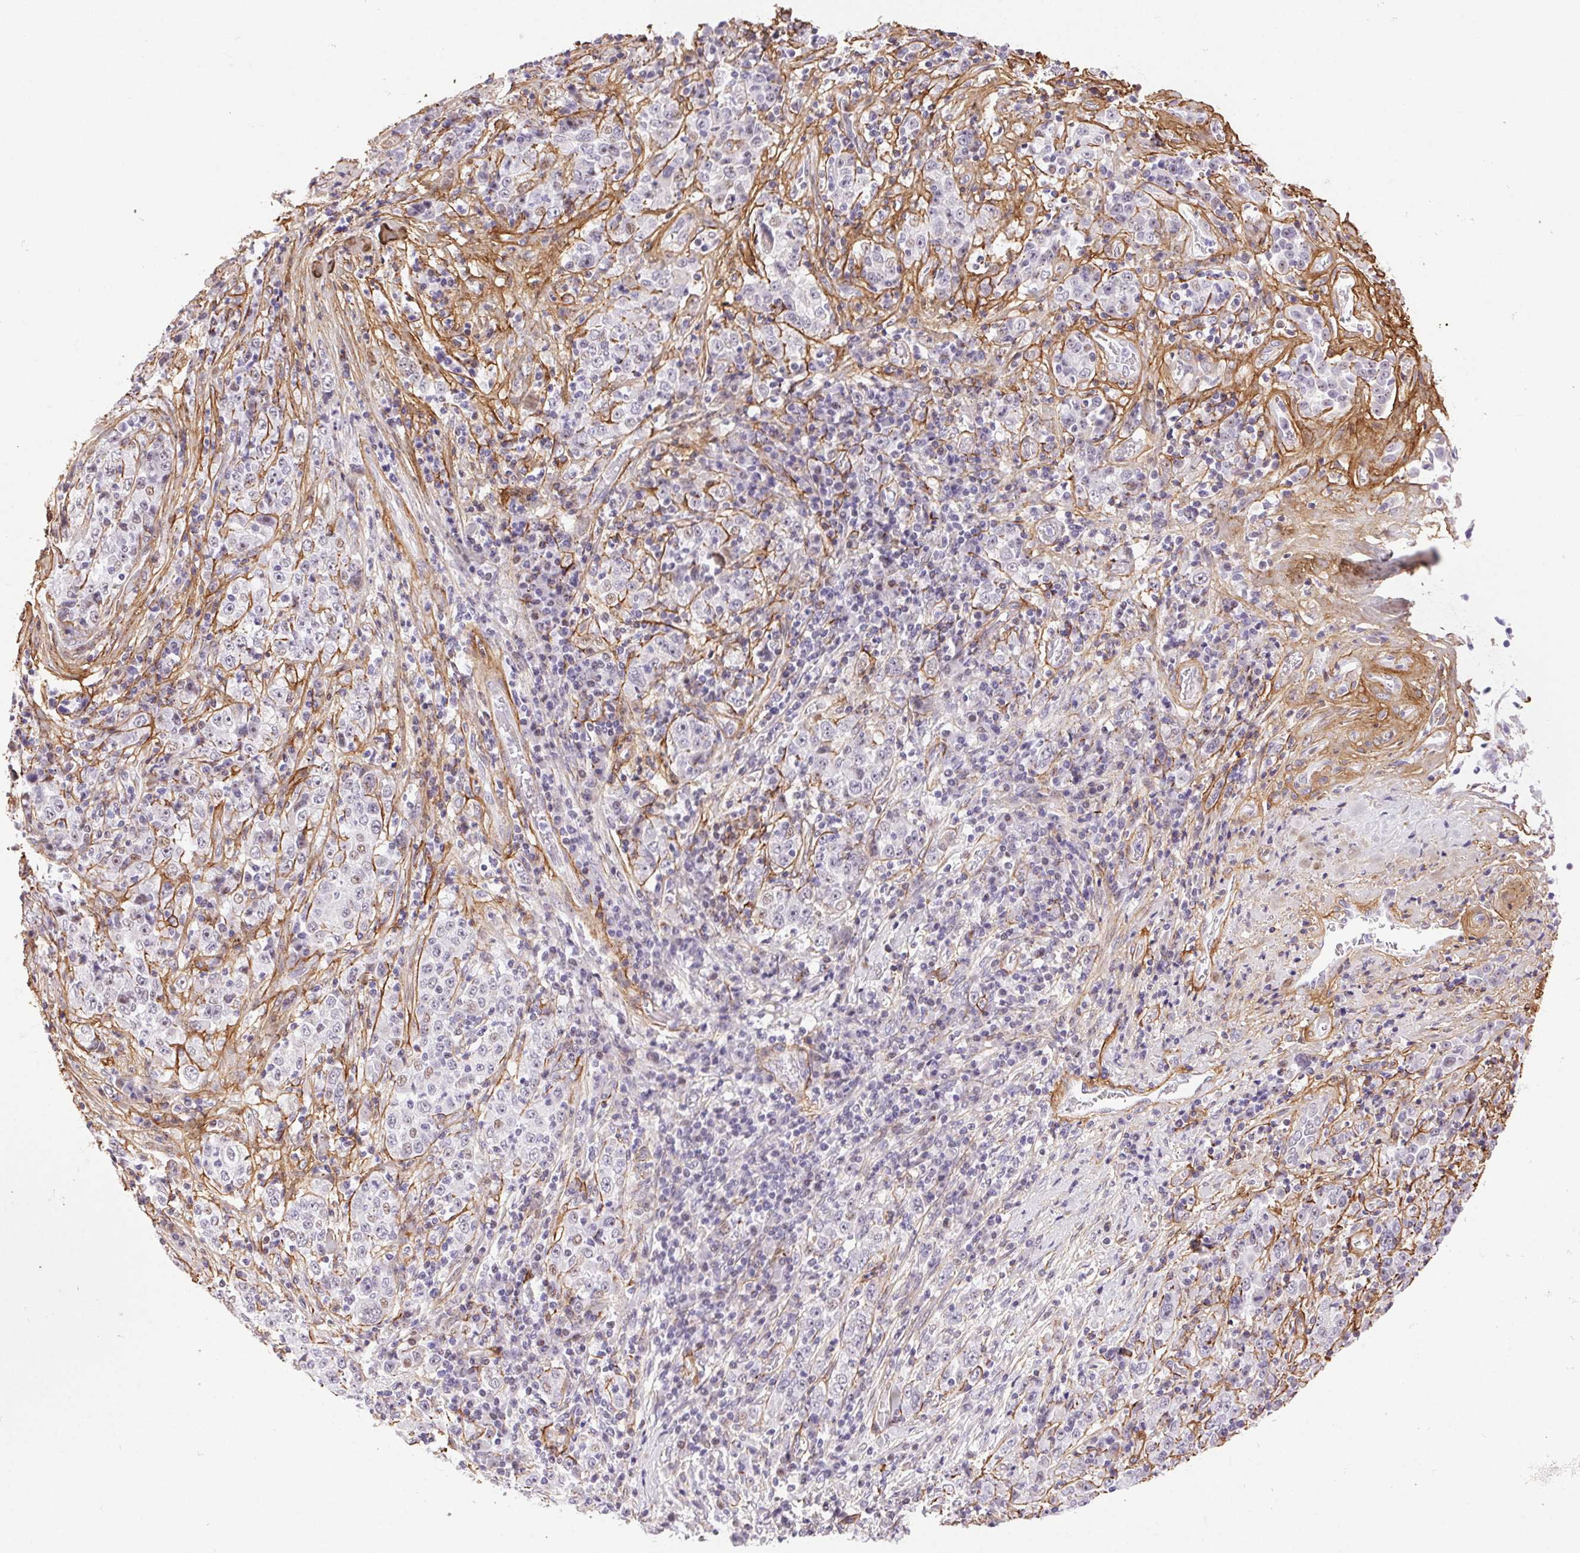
{"staining": {"intensity": "weak", "quantity": "<25%", "location": "nuclear"}, "tissue": "stomach cancer", "cell_type": "Tumor cells", "image_type": "cancer", "snomed": [{"axis": "morphology", "description": "Normal tissue, NOS"}, {"axis": "morphology", "description": "Adenocarcinoma, NOS"}, {"axis": "topography", "description": "Stomach, upper"}, {"axis": "topography", "description": "Stomach"}], "caption": "DAB immunohistochemical staining of human adenocarcinoma (stomach) demonstrates no significant expression in tumor cells.", "gene": "PDZD2", "patient": {"sex": "male", "age": 59}}